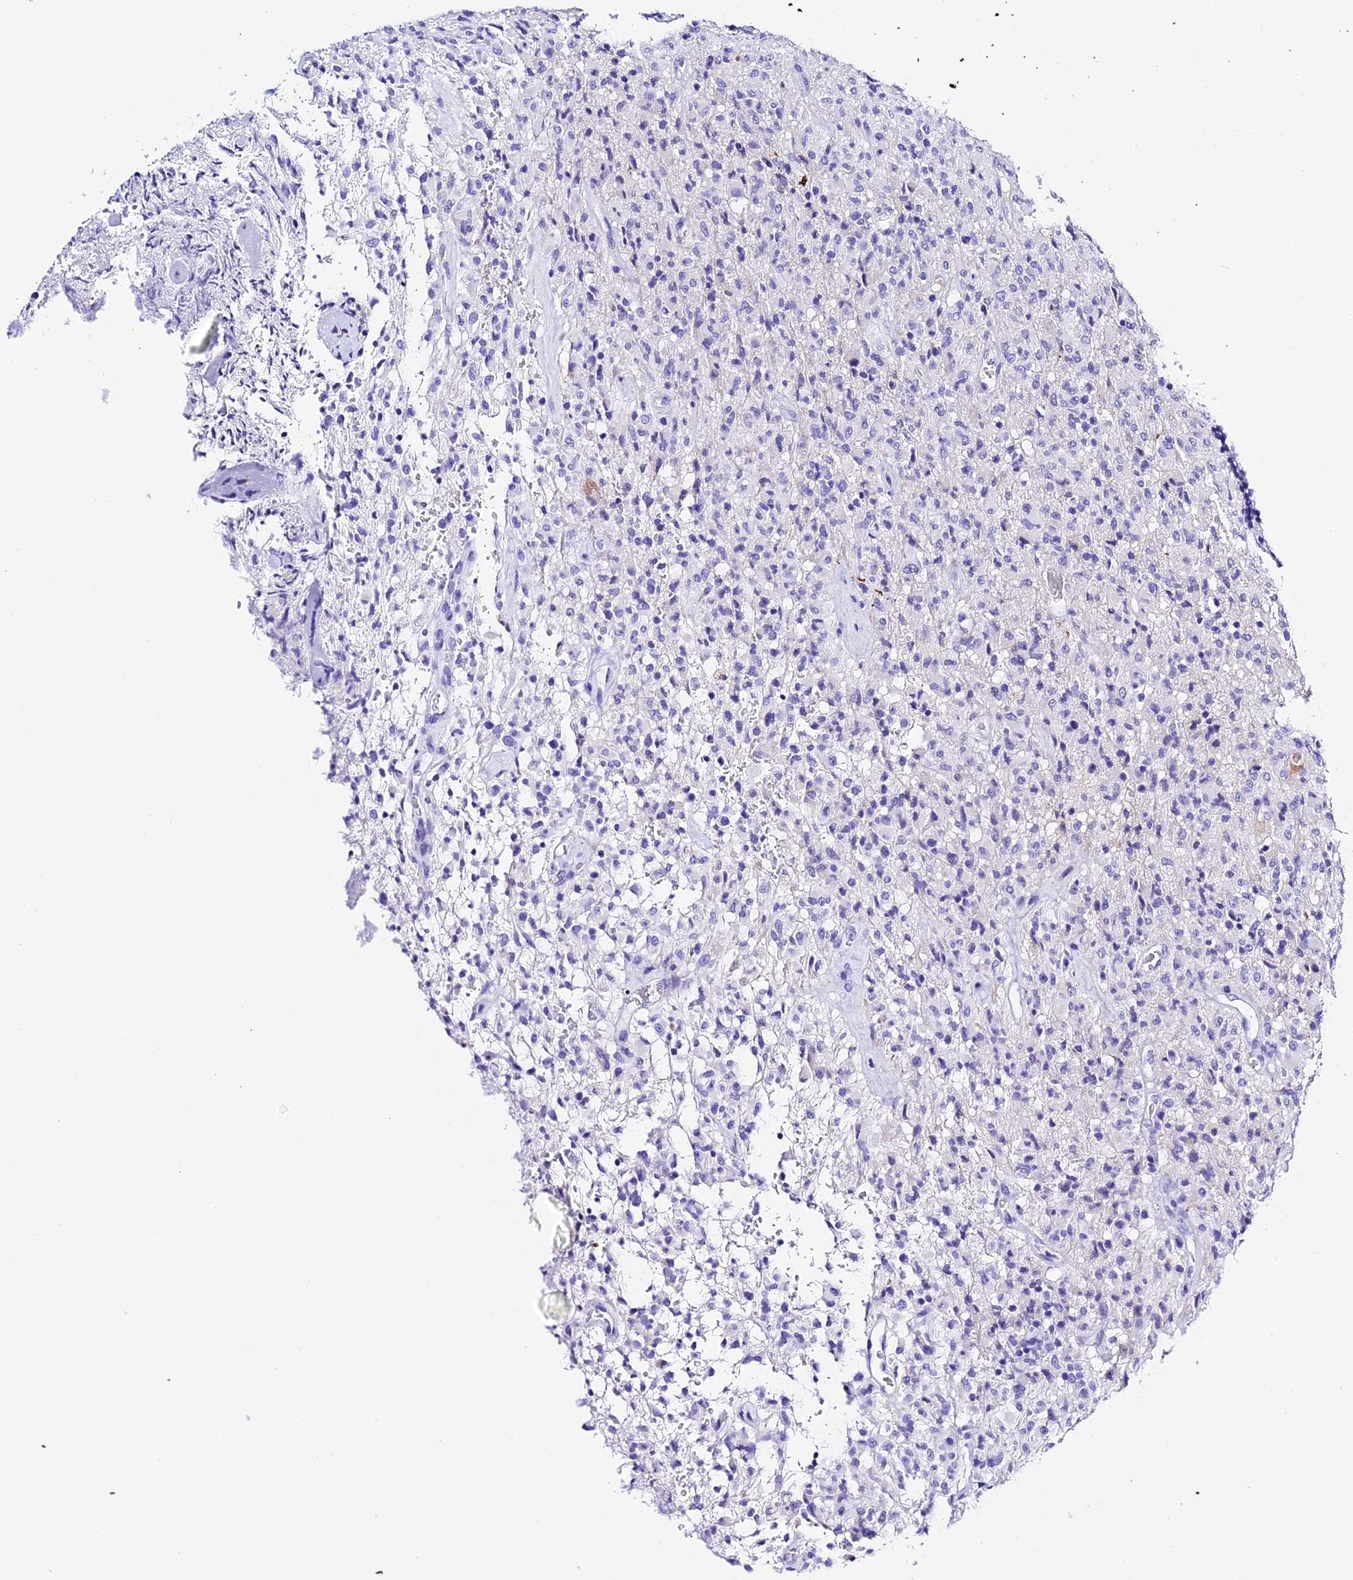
{"staining": {"intensity": "negative", "quantity": "none", "location": "none"}, "tissue": "glioma", "cell_type": "Tumor cells", "image_type": "cancer", "snomed": [{"axis": "morphology", "description": "Glioma, malignant, High grade"}, {"axis": "topography", "description": "Brain"}], "caption": "DAB immunohistochemical staining of glioma demonstrates no significant staining in tumor cells.", "gene": "PSG11", "patient": {"sex": "female", "age": 57}}